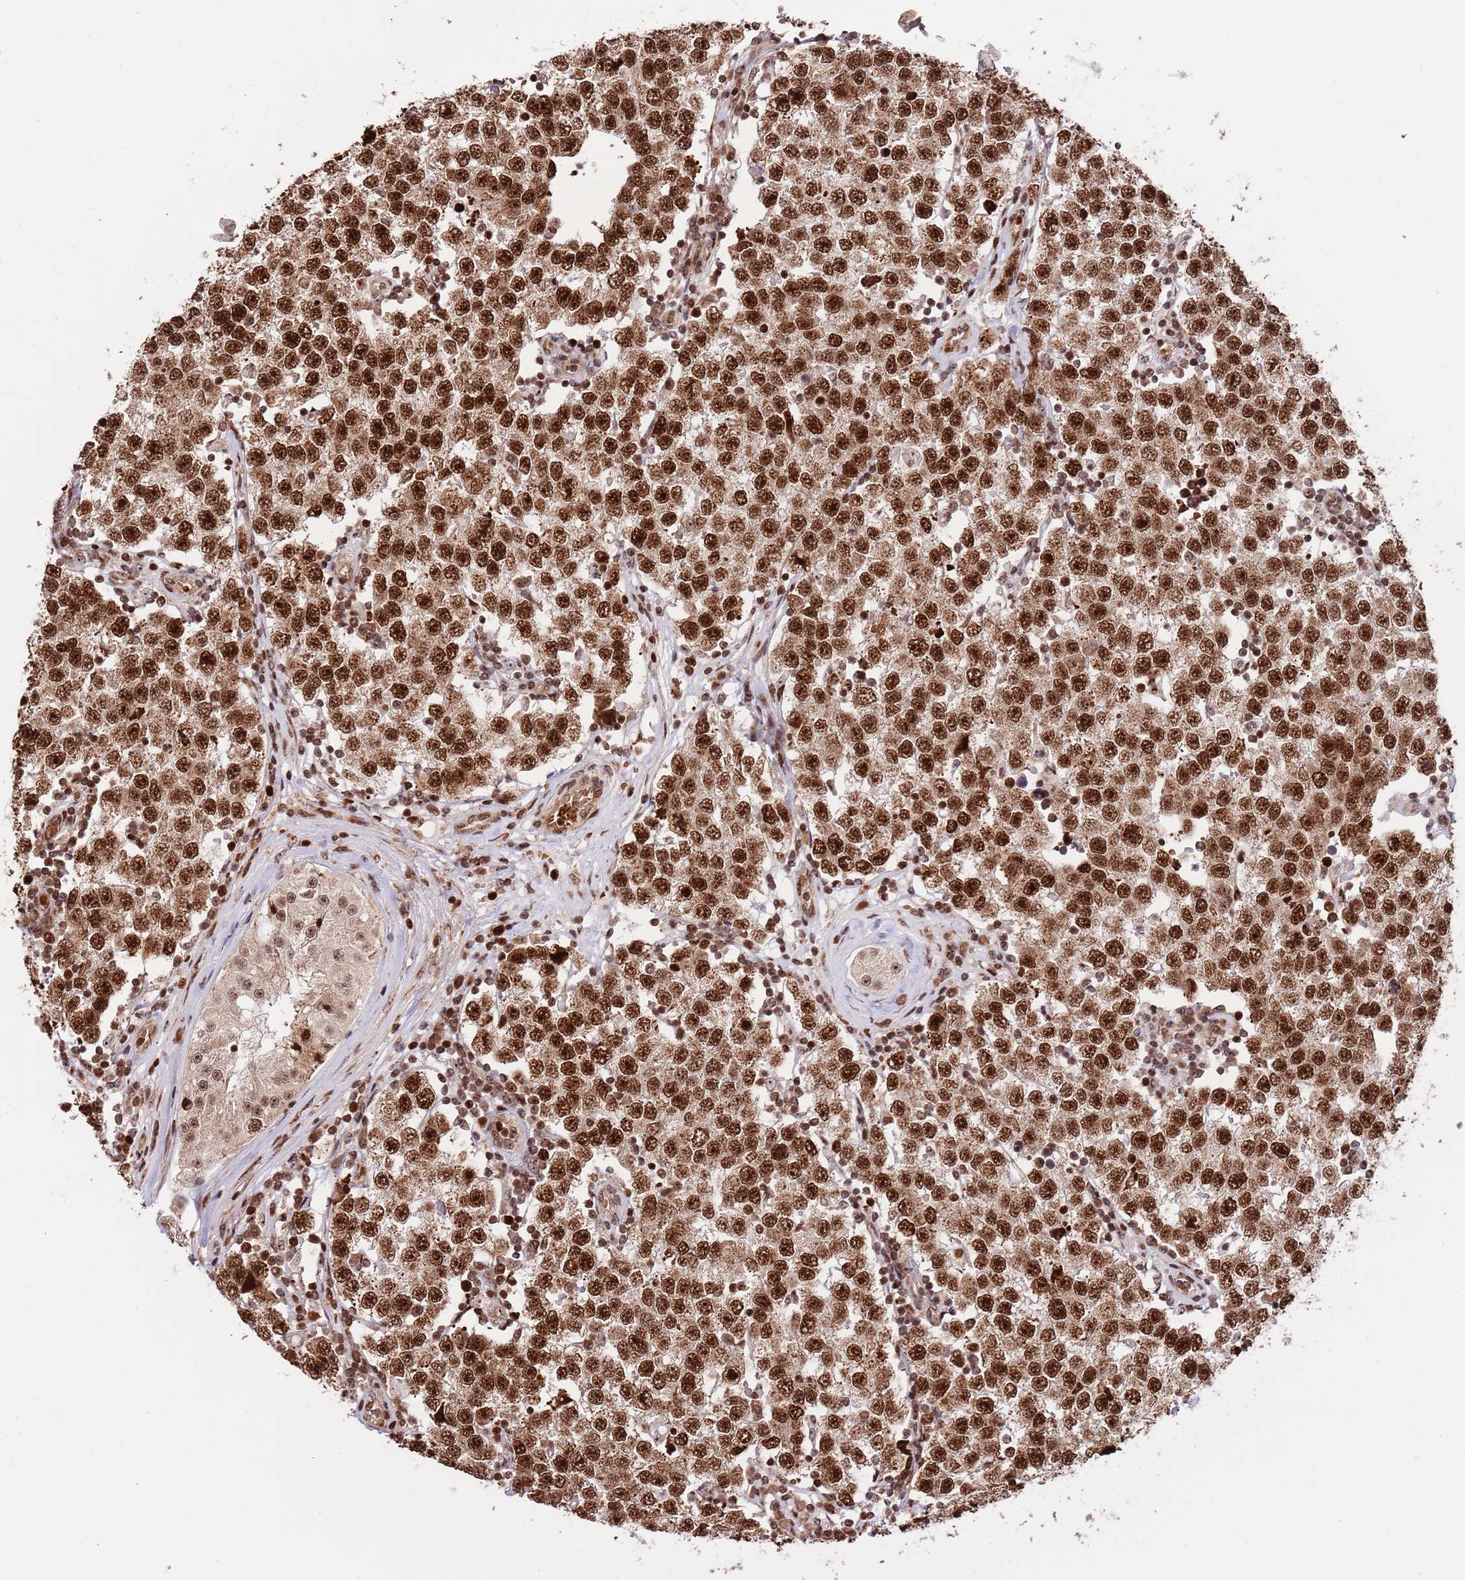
{"staining": {"intensity": "strong", "quantity": ">75%", "location": "cytoplasmic/membranous,nuclear"}, "tissue": "testis cancer", "cell_type": "Tumor cells", "image_type": "cancer", "snomed": [{"axis": "morphology", "description": "Seminoma, NOS"}, {"axis": "topography", "description": "Testis"}], "caption": "High-power microscopy captured an immunohistochemistry (IHC) histopathology image of testis cancer (seminoma), revealing strong cytoplasmic/membranous and nuclear positivity in approximately >75% of tumor cells. (Brightfield microscopy of DAB IHC at high magnification).", "gene": "RIF1", "patient": {"sex": "male", "age": 34}}